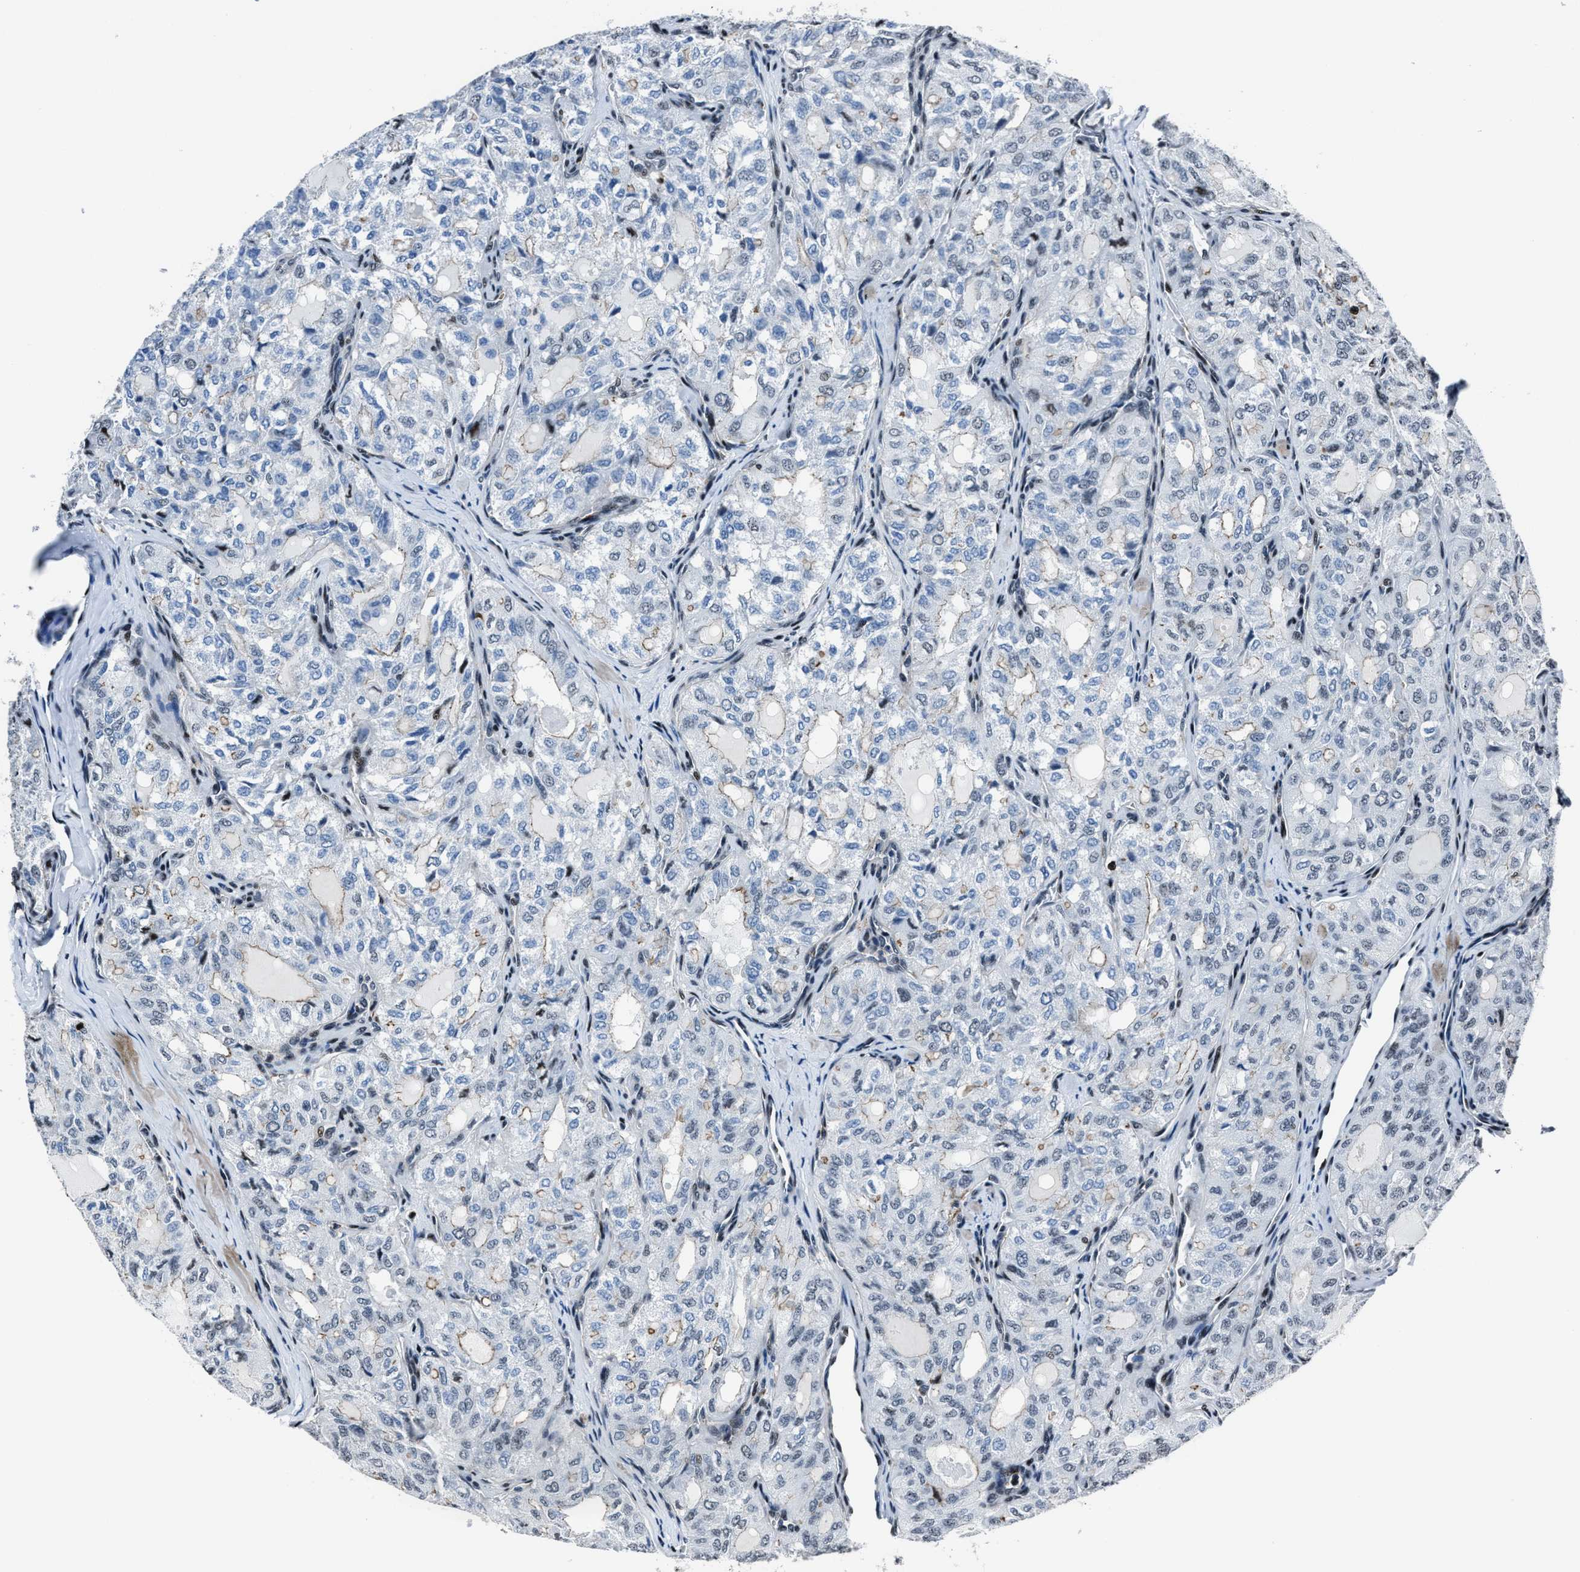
{"staining": {"intensity": "negative", "quantity": "none", "location": "none"}, "tissue": "thyroid cancer", "cell_type": "Tumor cells", "image_type": "cancer", "snomed": [{"axis": "morphology", "description": "Follicular adenoma carcinoma, NOS"}, {"axis": "topography", "description": "Thyroid gland"}], "caption": "This is an IHC histopathology image of human follicular adenoma carcinoma (thyroid). There is no staining in tumor cells.", "gene": "PPIE", "patient": {"sex": "male", "age": 75}}